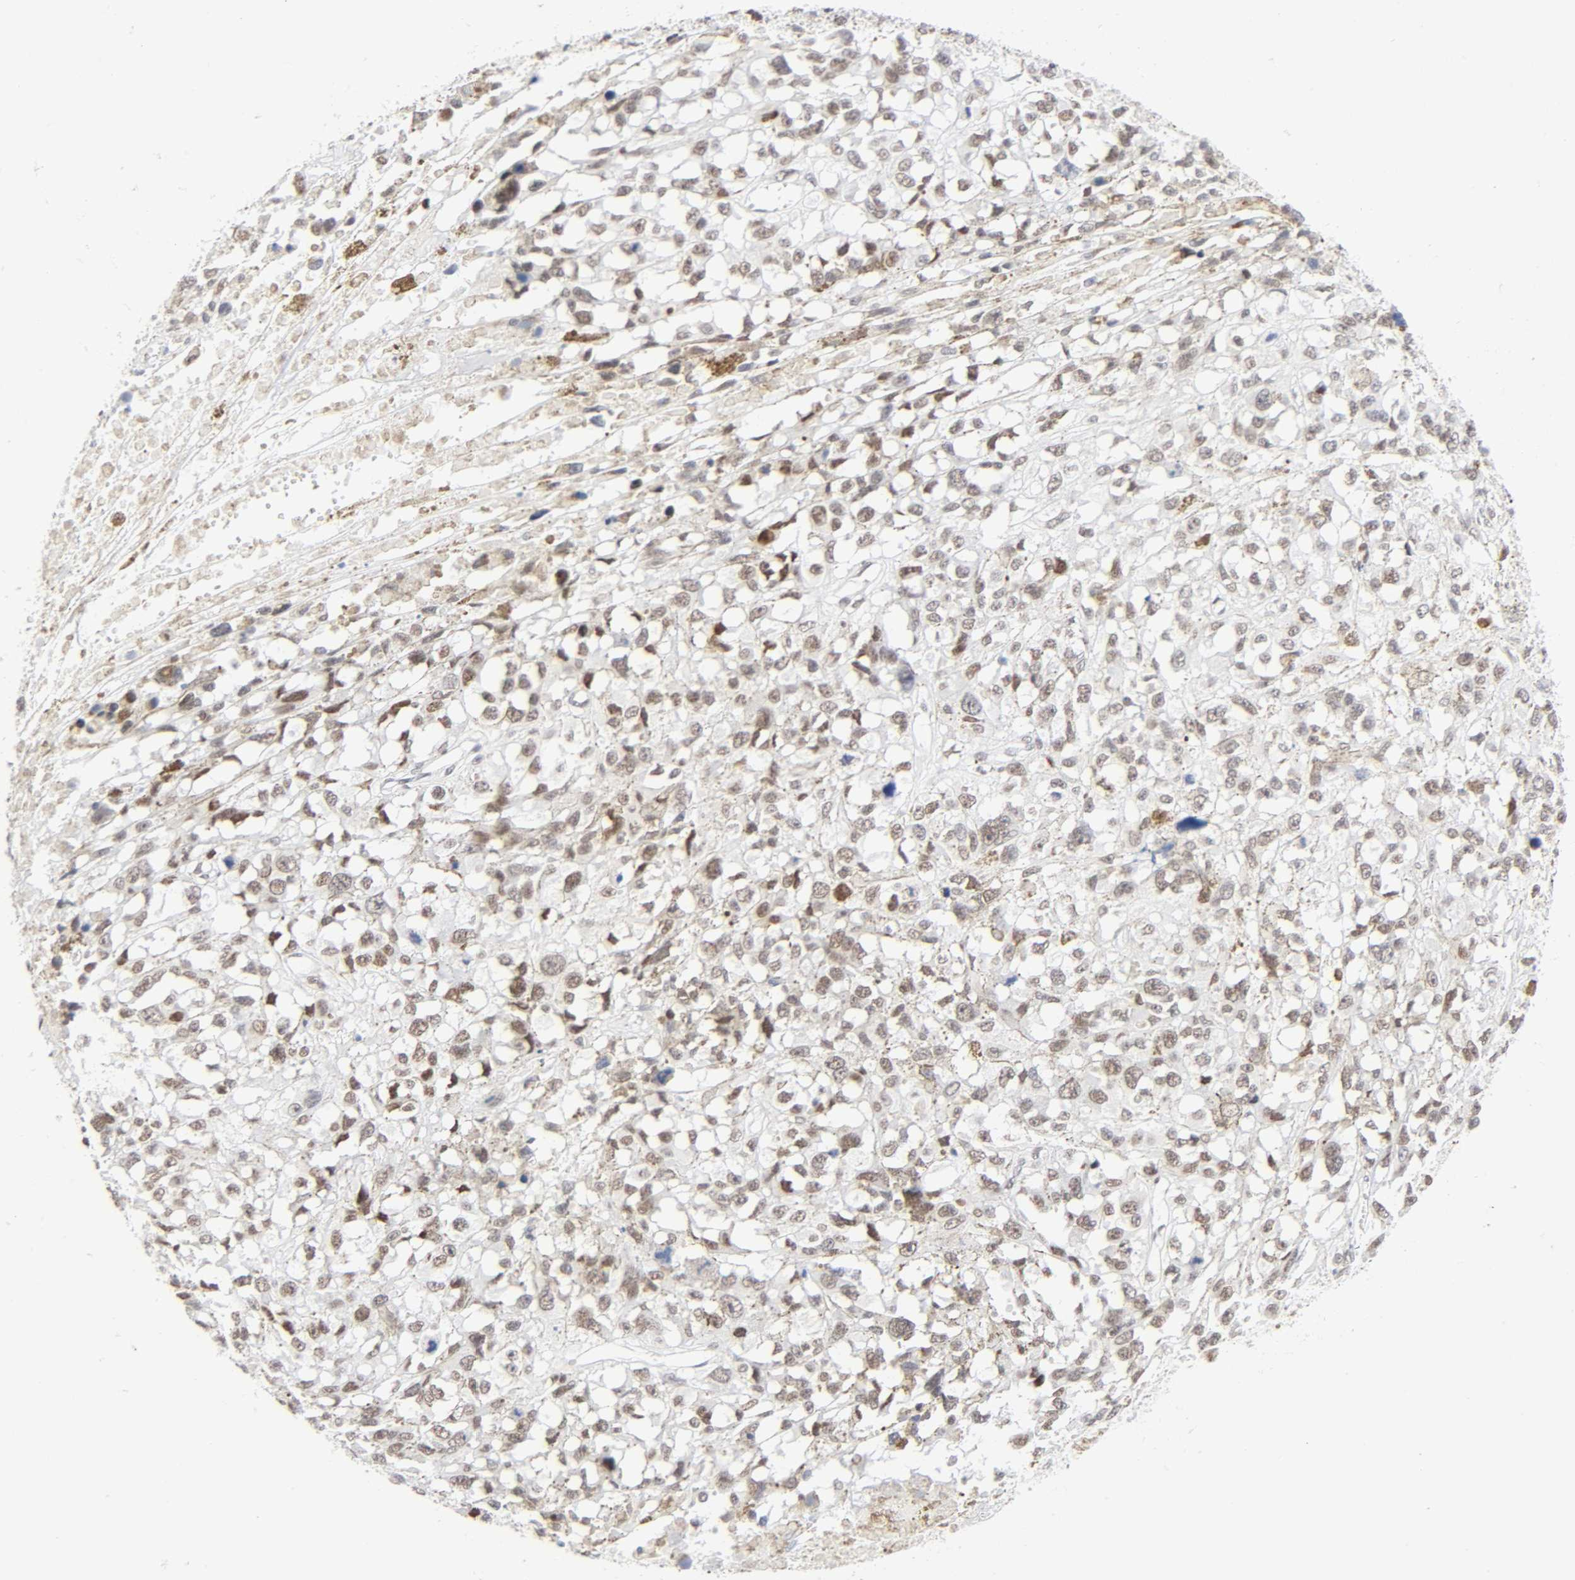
{"staining": {"intensity": "weak", "quantity": ">75%", "location": "nuclear"}, "tissue": "melanoma", "cell_type": "Tumor cells", "image_type": "cancer", "snomed": [{"axis": "morphology", "description": "Malignant melanoma, Metastatic site"}, {"axis": "topography", "description": "Lymph node"}], "caption": "High-magnification brightfield microscopy of melanoma stained with DAB (3,3'-diaminobenzidine) (brown) and counterstained with hematoxylin (blue). tumor cells exhibit weak nuclear expression is present in about>75% of cells.", "gene": "DIDO1", "patient": {"sex": "male", "age": 59}}